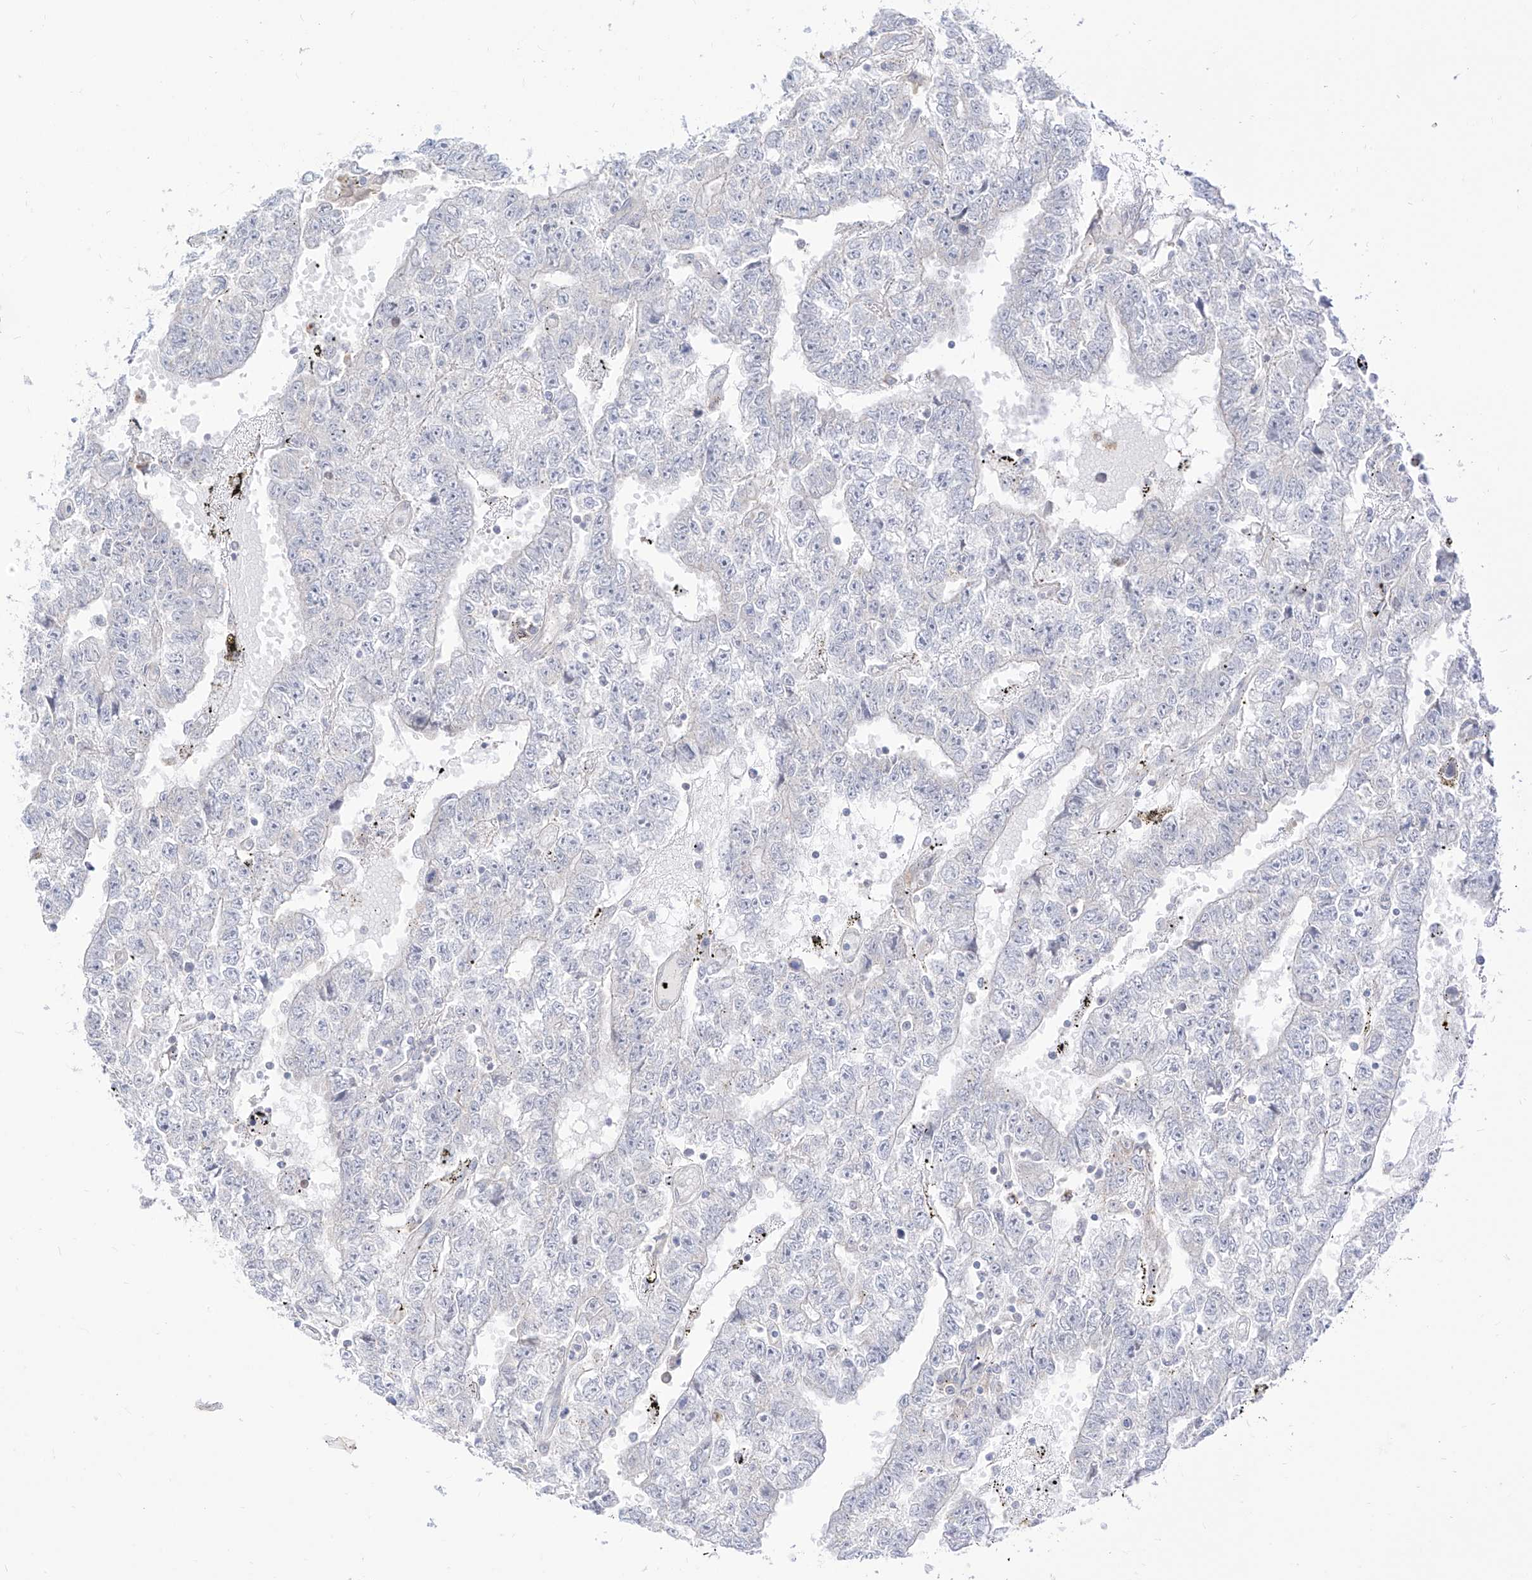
{"staining": {"intensity": "negative", "quantity": "none", "location": "none"}, "tissue": "testis cancer", "cell_type": "Tumor cells", "image_type": "cancer", "snomed": [{"axis": "morphology", "description": "Carcinoma, Embryonal, NOS"}, {"axis": "topography", "description": "Testis"}], "caption": "This histopathology image is of testis cancer (embryonal carcinoma) stained with IHC to label a protein in brown with the nuclei are counter-stained blue. There is no expression in tumor cells.", "gene": "SYTL3", "patient": {"sex": "male", "age": 25}}